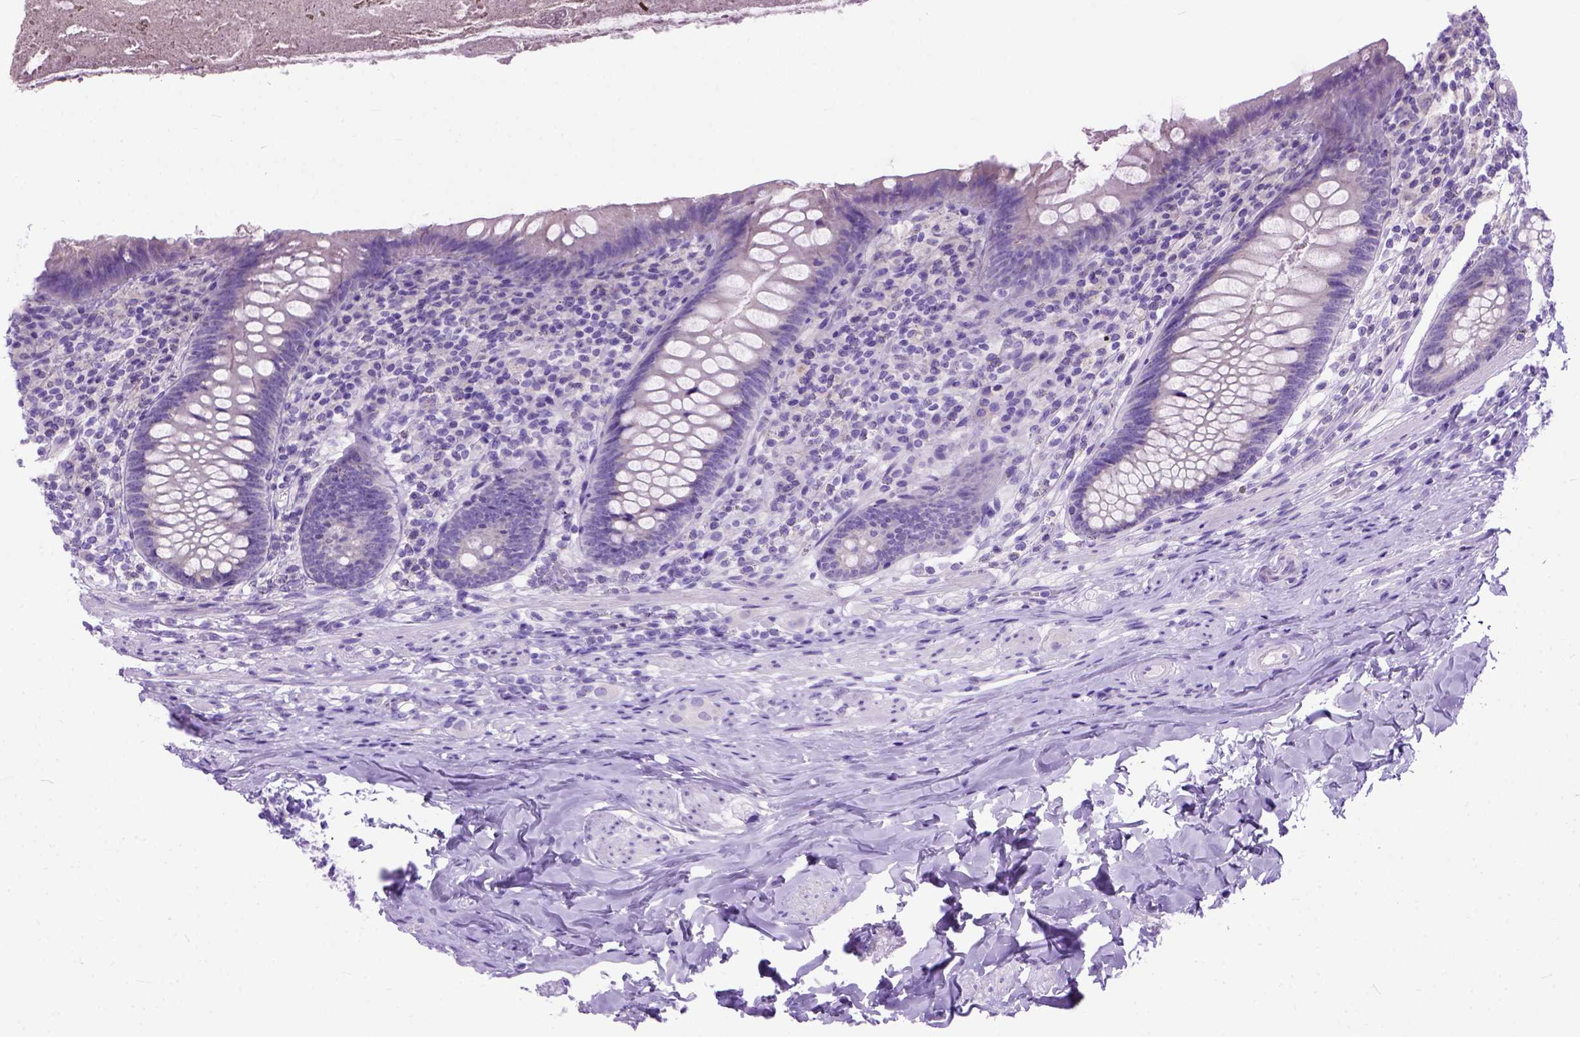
{"staining": {"intensity": "negative", "quantity": "none", "location": "none"}, "tissue": "appendix", "cell_type": "Glandular cells", "image_type": "normal", "snomed": [{"axis": "morphology", "description": "Normal tissue, NOS"}, {"axis": "topography", "description": "Appendix"}], "caption": "The image demonstrates no staining of glandular cells in normal appendix.", "gene": "ODAD3", "patient": {"sex": "male", "age": 47}}